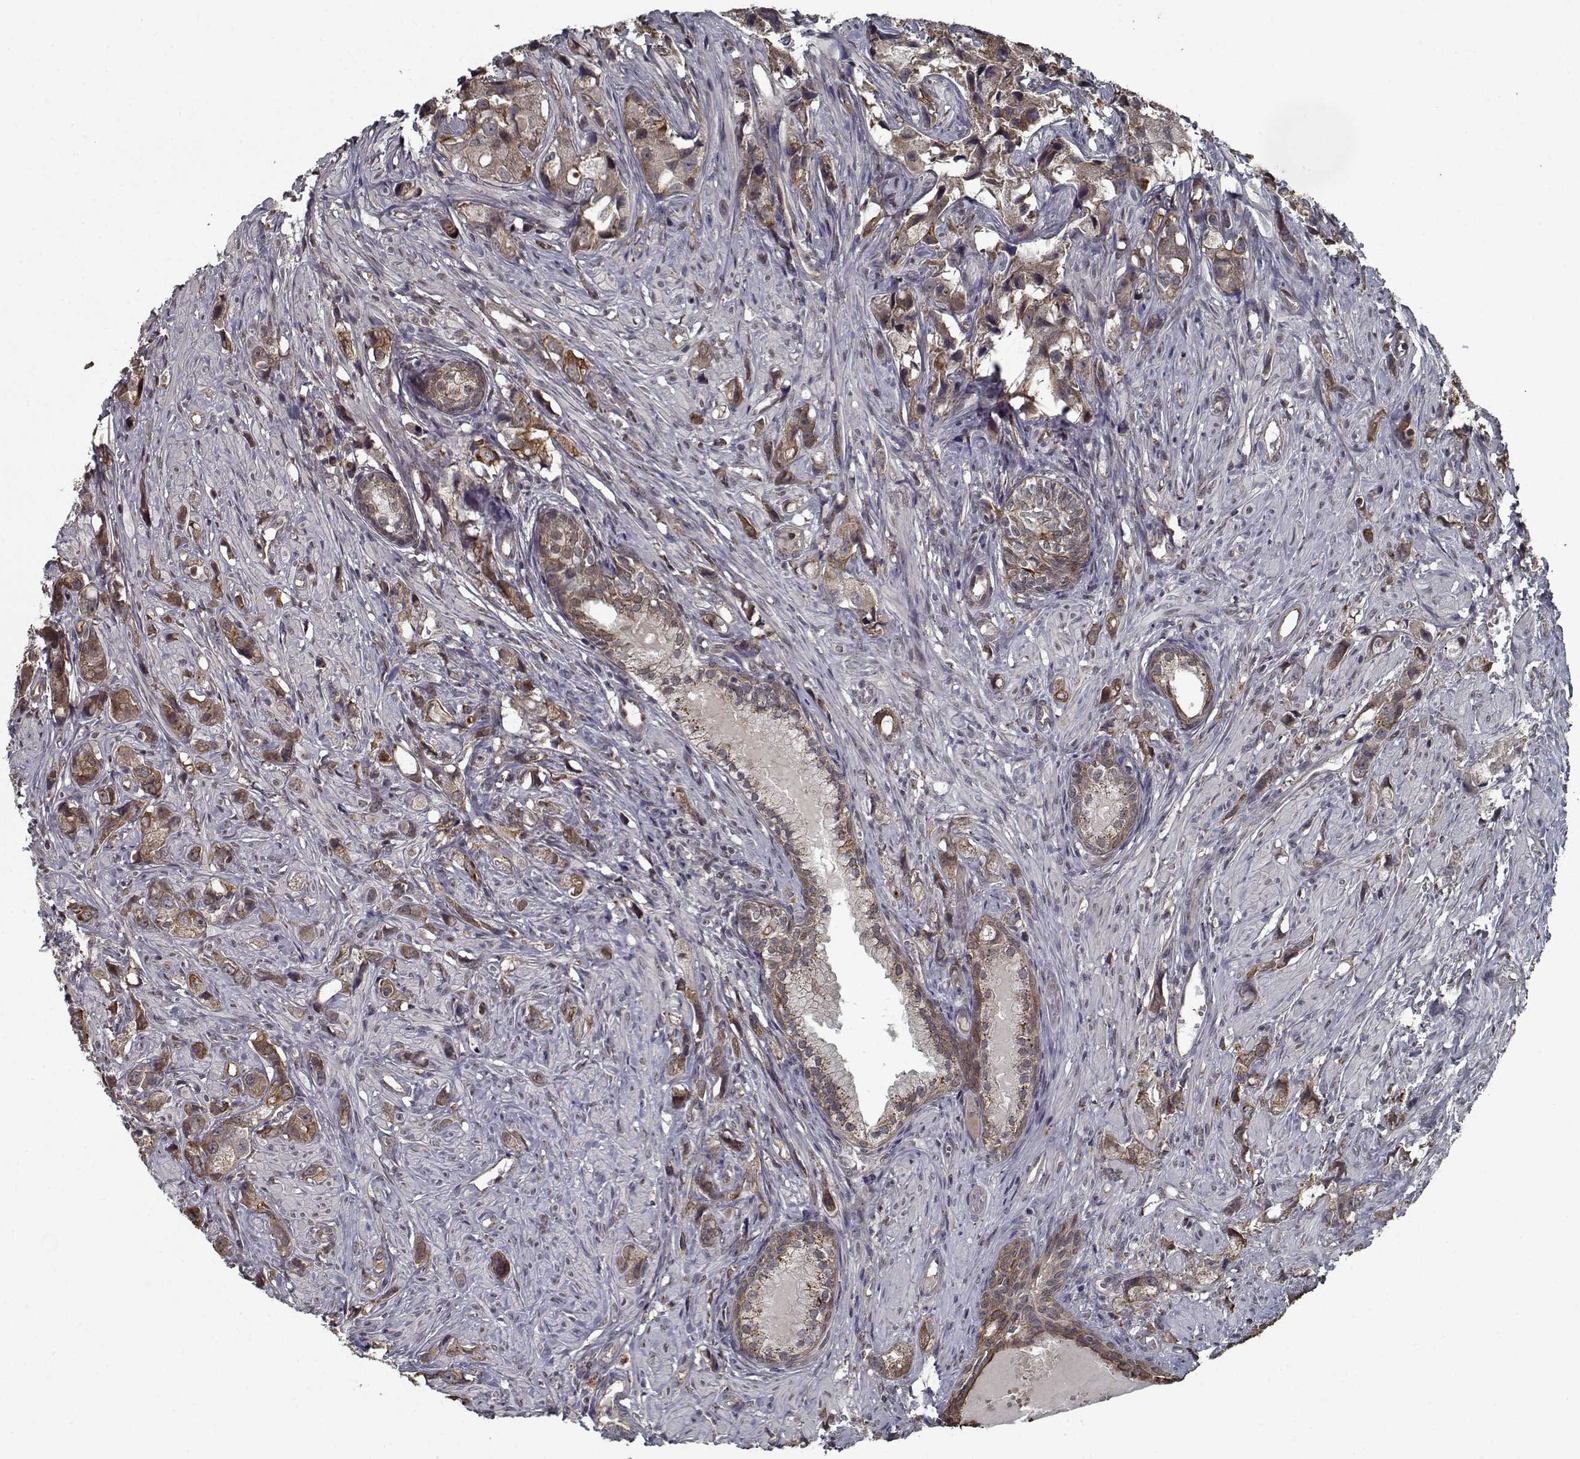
{"staining": {"intensity": "moderate", "quantity": ">75%", "location": "cytoplasmic/membranous"}, "tissue": "prostate cancer", "cell_type": "Tumor cells", "image_type": "cancer", "snomed": [{"axis": "morphology", "description": "Adenocarcinoma, High grade"}, {"axis": "topography", "description": "Prostate"}], "caption": "Prostate cancer was stained to show a protein in brown. There is medium levels of moderate cytoplasmic/membranous expression in approximately >75% of tumor cells.", "gene": "NLK", "patient": {"sex": "male", "age": 75}}